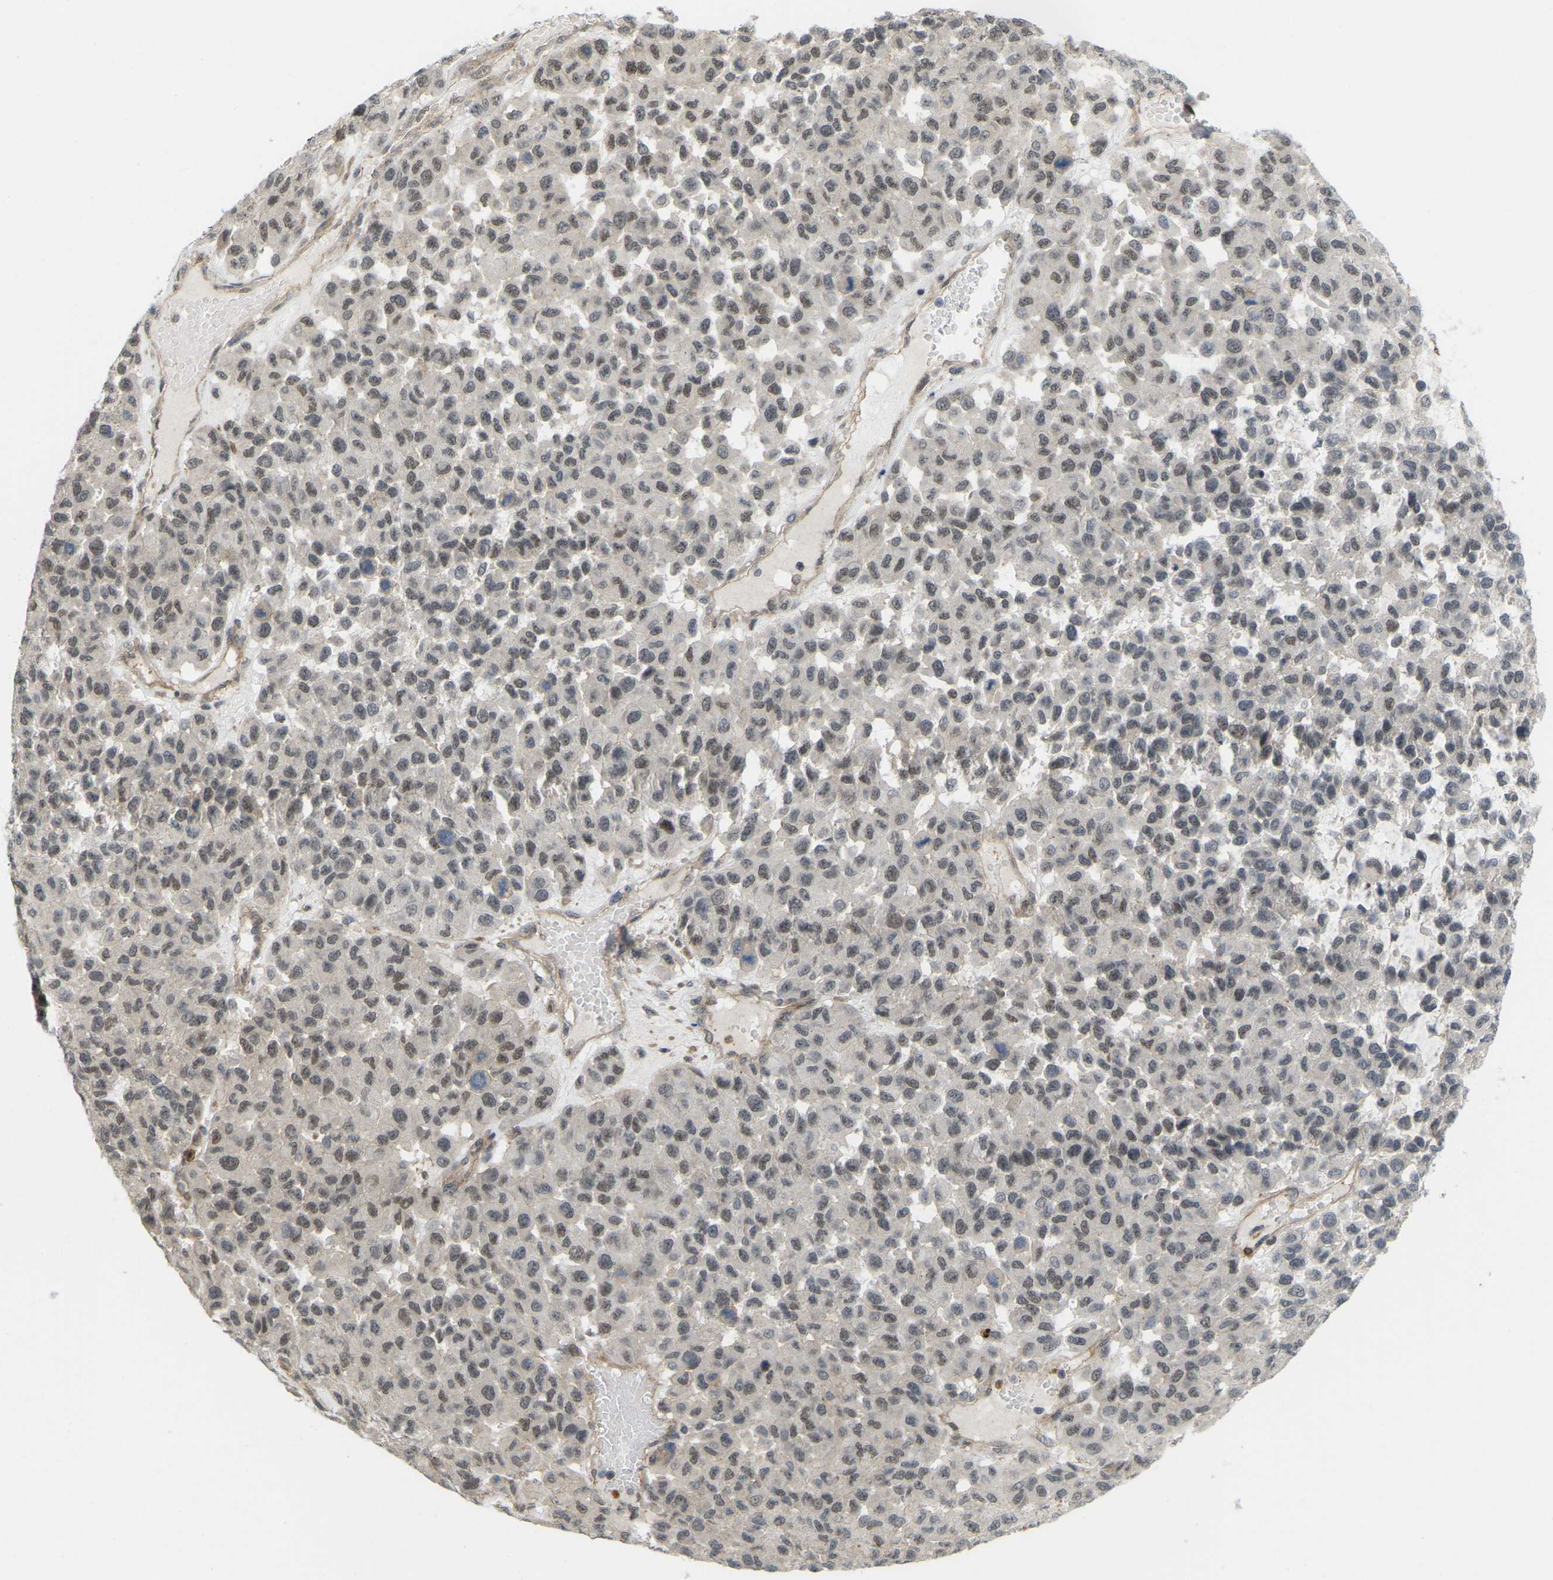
{"staining": {"intensity": "moderate", "quantity": ">75%", "location": "nuclear"}, "tissue": "melanoma", "cell_type": "Tumor cells", "image_type": "cancer", "snomed": [{"axis": "morphology", "description": "Malignant melanoma, NOS"}, {"axis": "topography", "description": "Skin"}], "caption": "High-magnification brightfield microscopy of malignant melanoma stained with DAB (3,3'-diaminobenzidine) (brown) and counterstained with hematoxylin (blue). tumor cells exhibit moderate nuclear staining is identified in about>75% of cells. (DAB IHC, brown staining for protein, blue staining for nuclei).", "gene": "SERPINB5", "patient": {"sex": "male", "age": 62}}